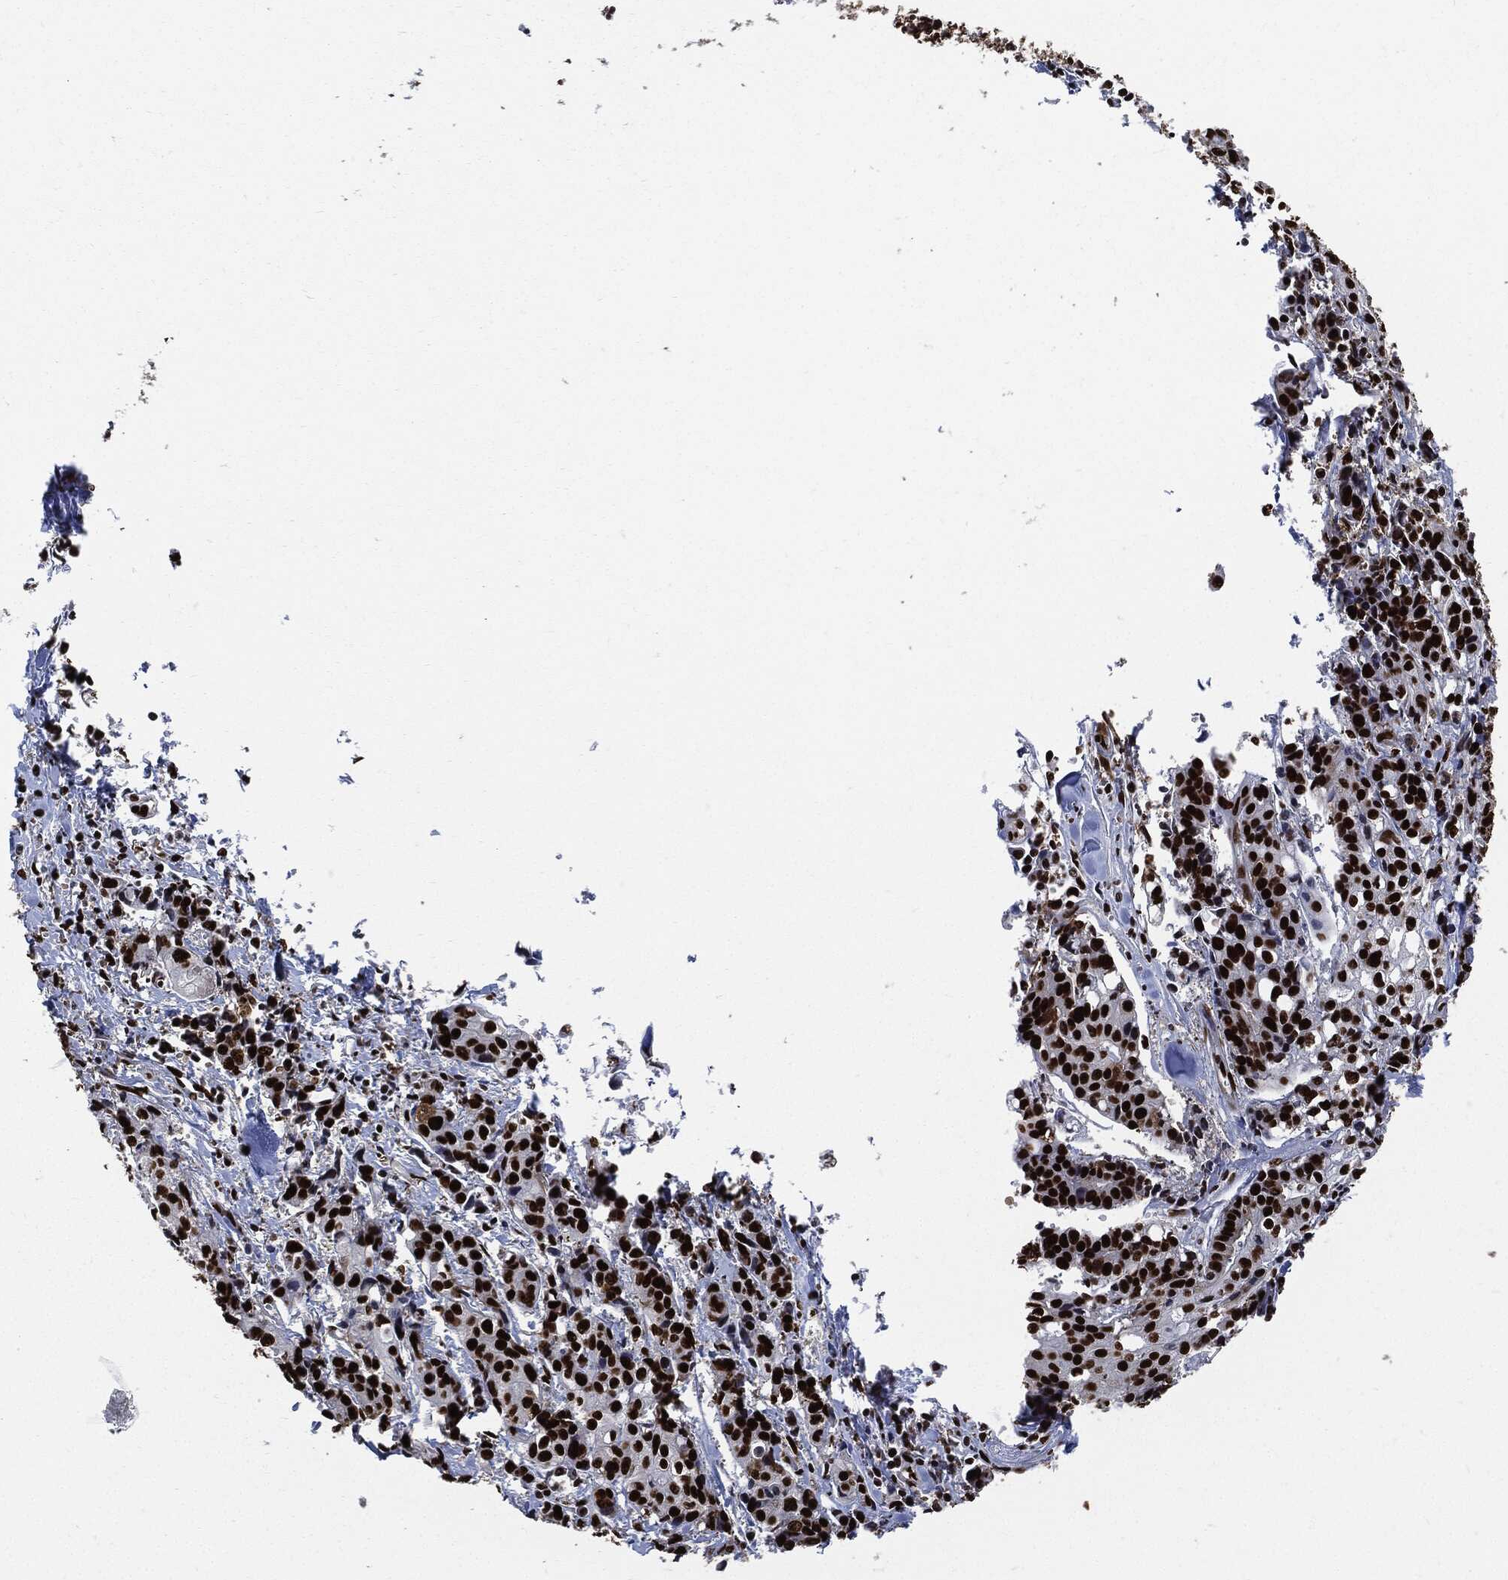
{"staining": {"intensity": "strong", "quantity": ">75%", "location": "nuclear"}, "tissue": "pancreatic cancer", "cell_type": "Tumor cells", "image_type": "cancer", "snomed": [{"axis": "morphology", "description": "Adenocarcinoma, NOS"}, {"axis": "topography", "description": "Pancreas"}], "caption": "Immunohistochemical staining of pancreatic adenocarcinoma shows high levels of strong nuclear expression in approximately >75% of tumor cells.", "gene": "RECQL", "patient": {"sex": "male", "age": 64}}